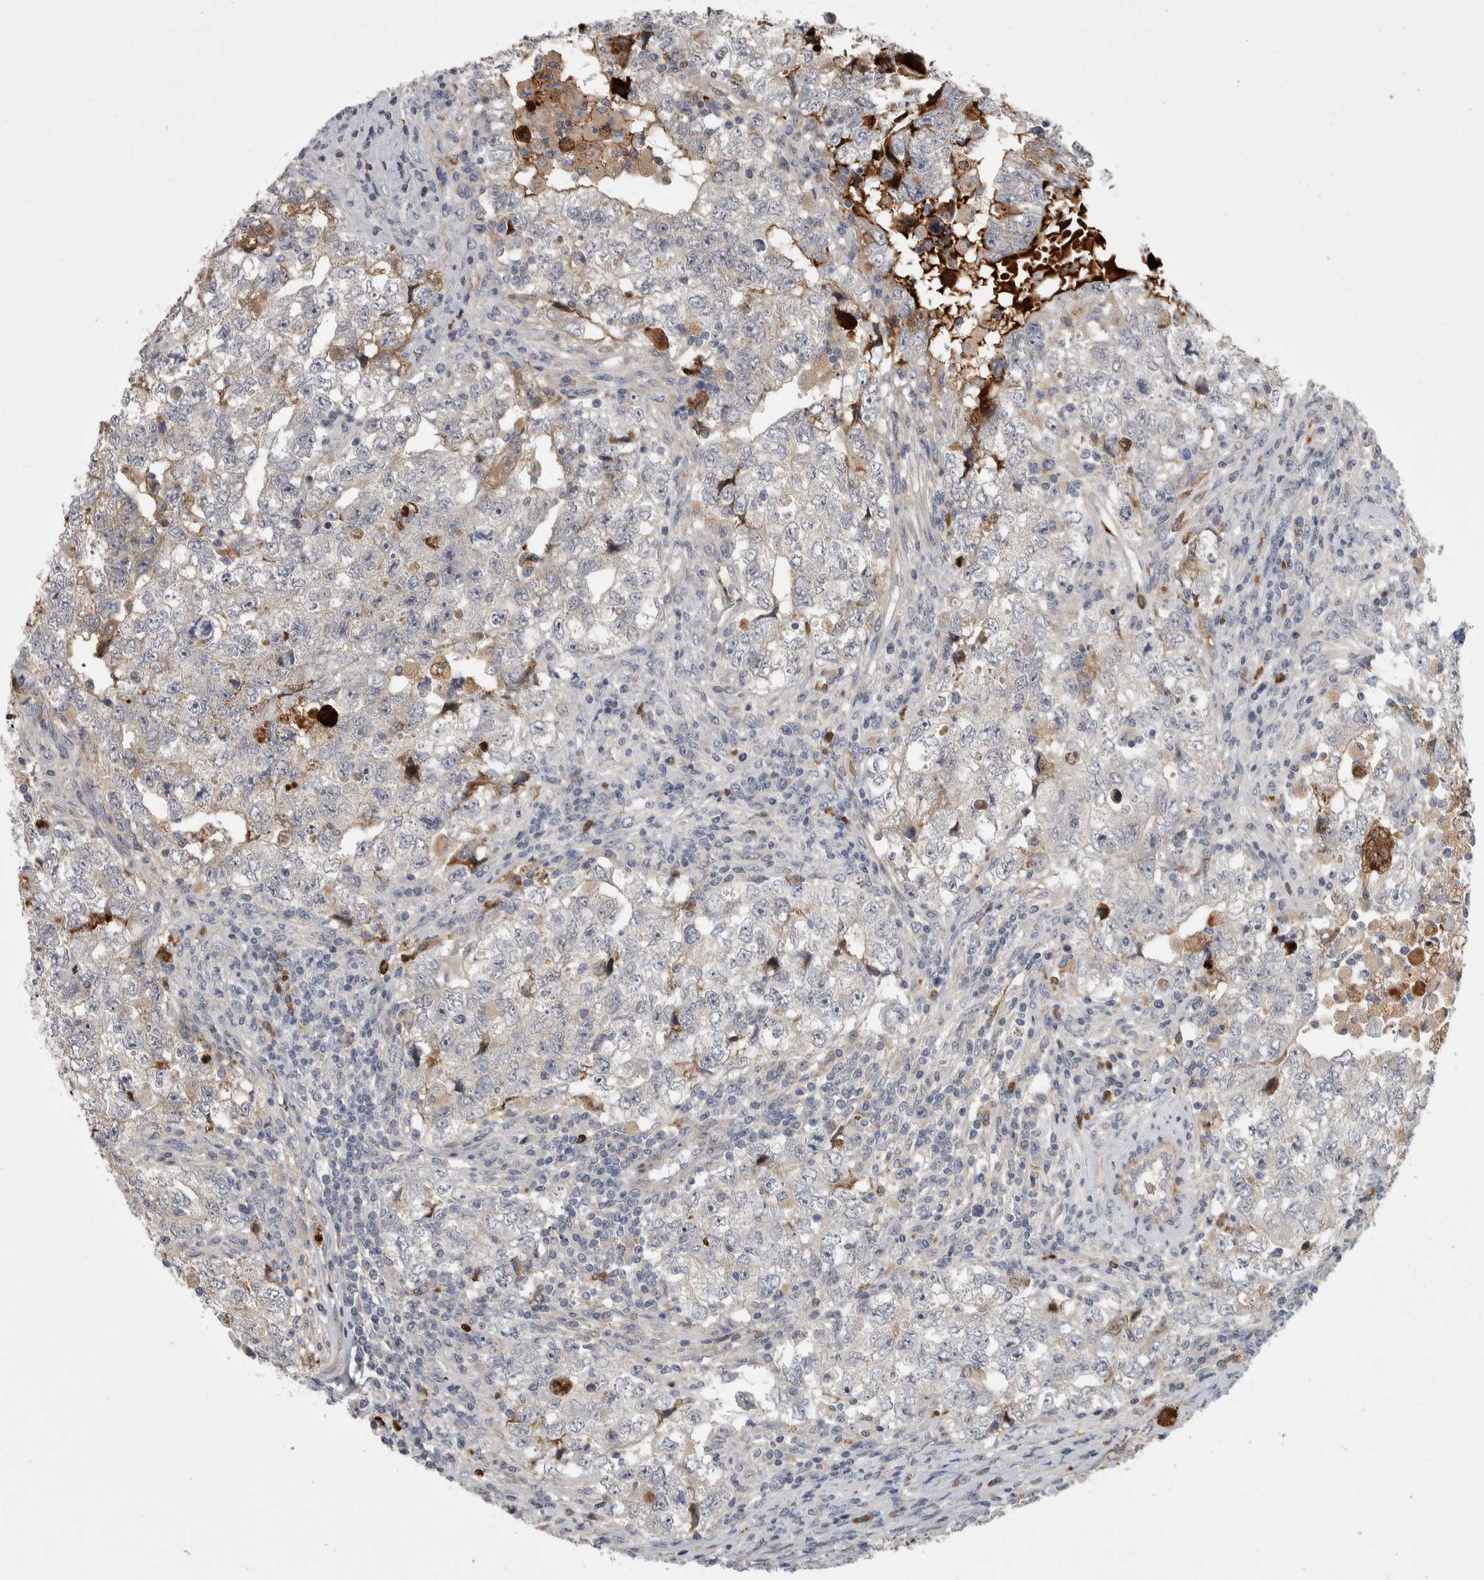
{"staining": {"intensity": "weak", "quantity": "<25%", "location": "cytoplasmic/membranous"}, "tissue": "testis cancer", "cell_type": "Tumor cells", "image_type": "cancer", "snomed": [{"axis": "morphology", "description": "Carcinoma, Embryonal, NOS"}, {"axis": "topography", "description": "Testis"}], "caption": "An immunohistochemistry photomicrograph of embryonal carcinoma (testis) is shown. There is no staining in tumor cells of embryonal carcinoma (testis).", "gene": "PSMG3", "patient": {"sex": "male", "age": 36}}